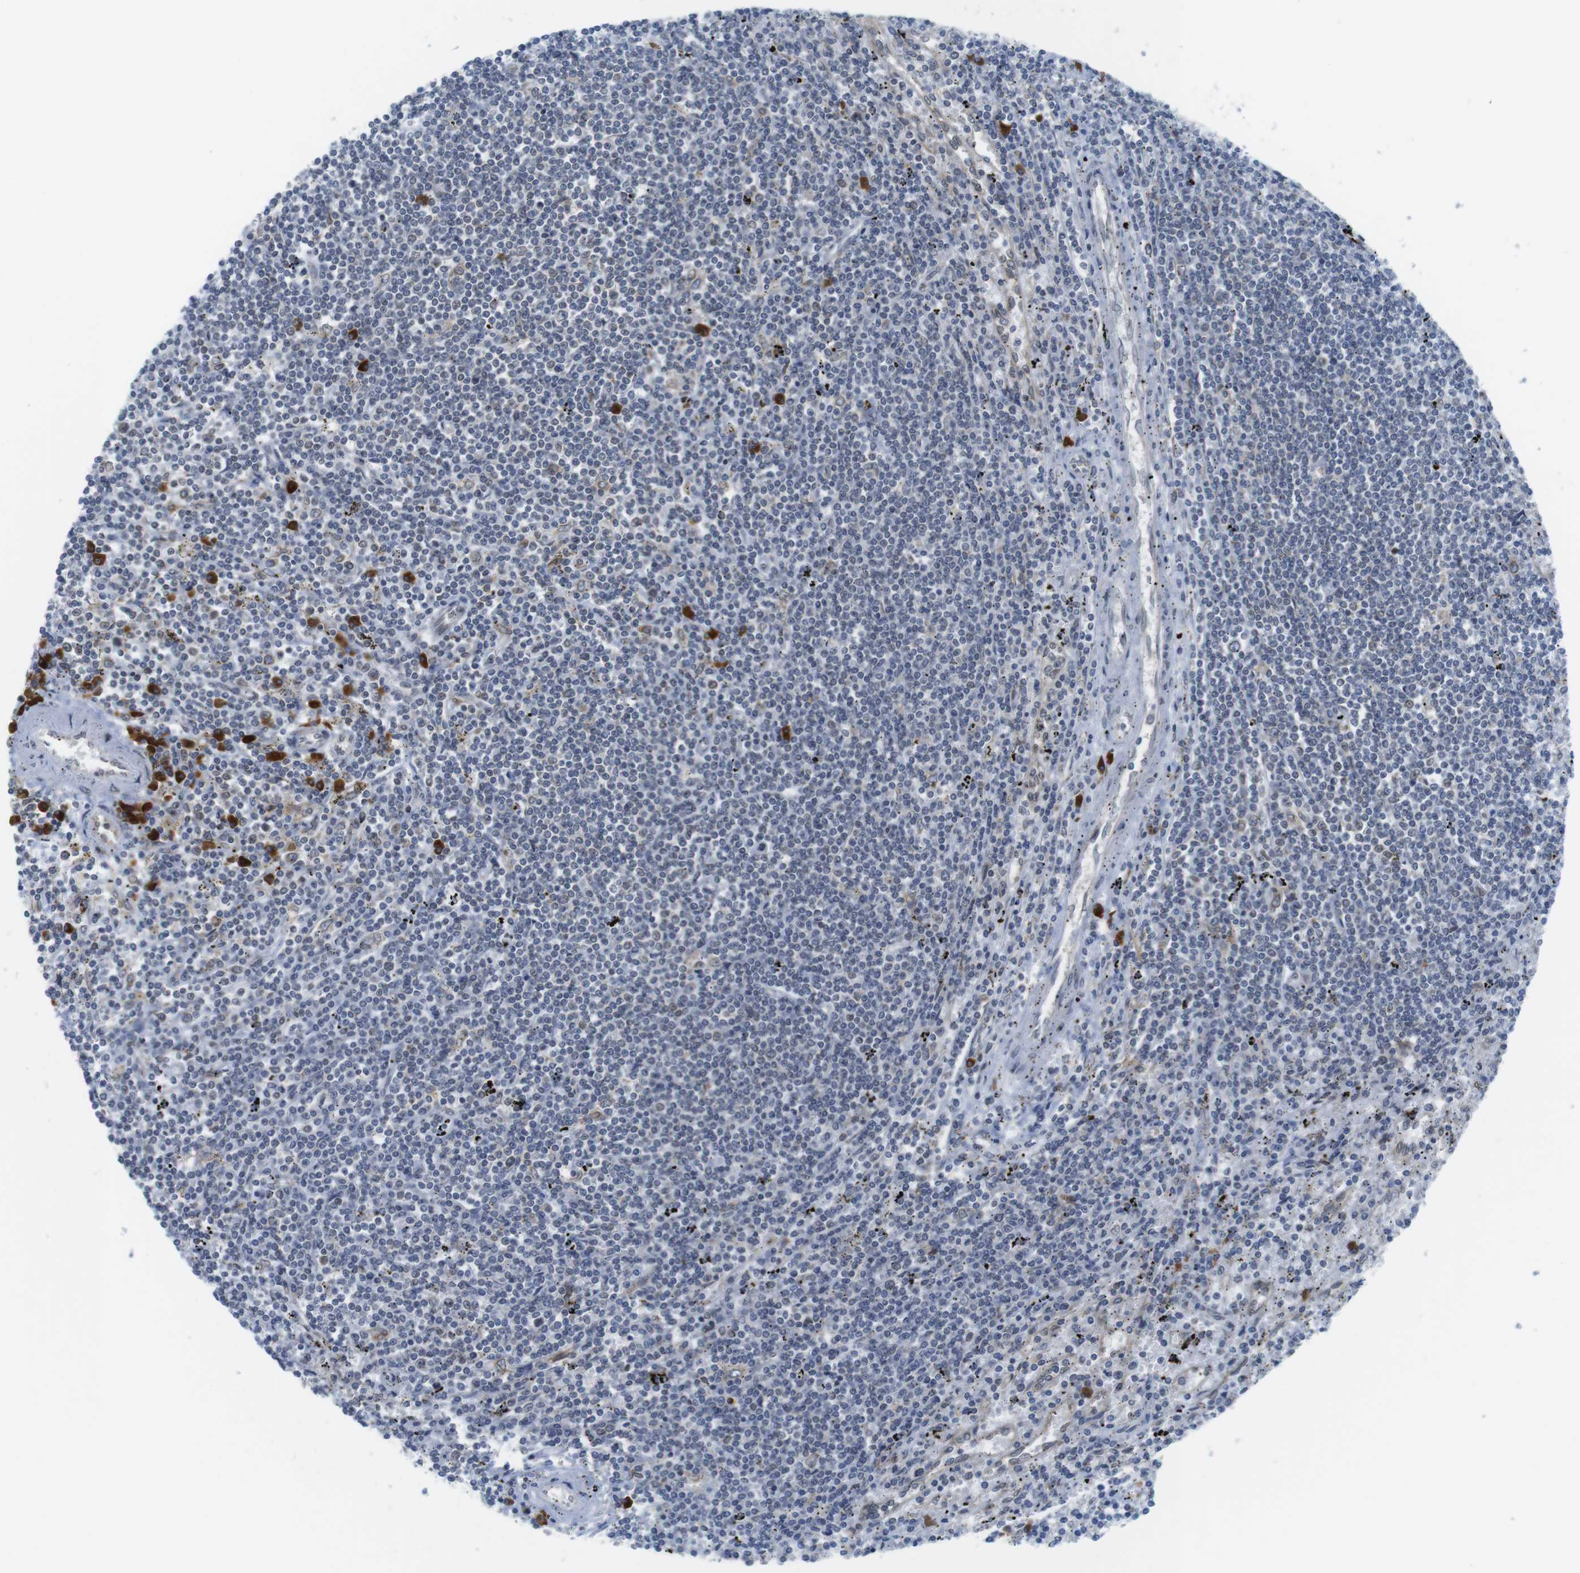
{"staining": {"intensity": "strong", "quantity": "<25%", "location": "cytoplasmic/membranous"}, "tissue": "lymphoma", "cell_type": "Tumor cells", "image_type": "cancer", "snomed": [{"axis": "morphology", "description": "Malignant lymphoma, non-Hodgkin's type, Low grade"}, {"axis": "topography", "description": "Spleen"}], "caption": "A histopathology image of lymphoma stained for a protein reveals strong cytoplasmic/membranous brown staining in tumor cells.", "gene": "ERGIC3", "patient": {"sex": "male", "age": 76}}